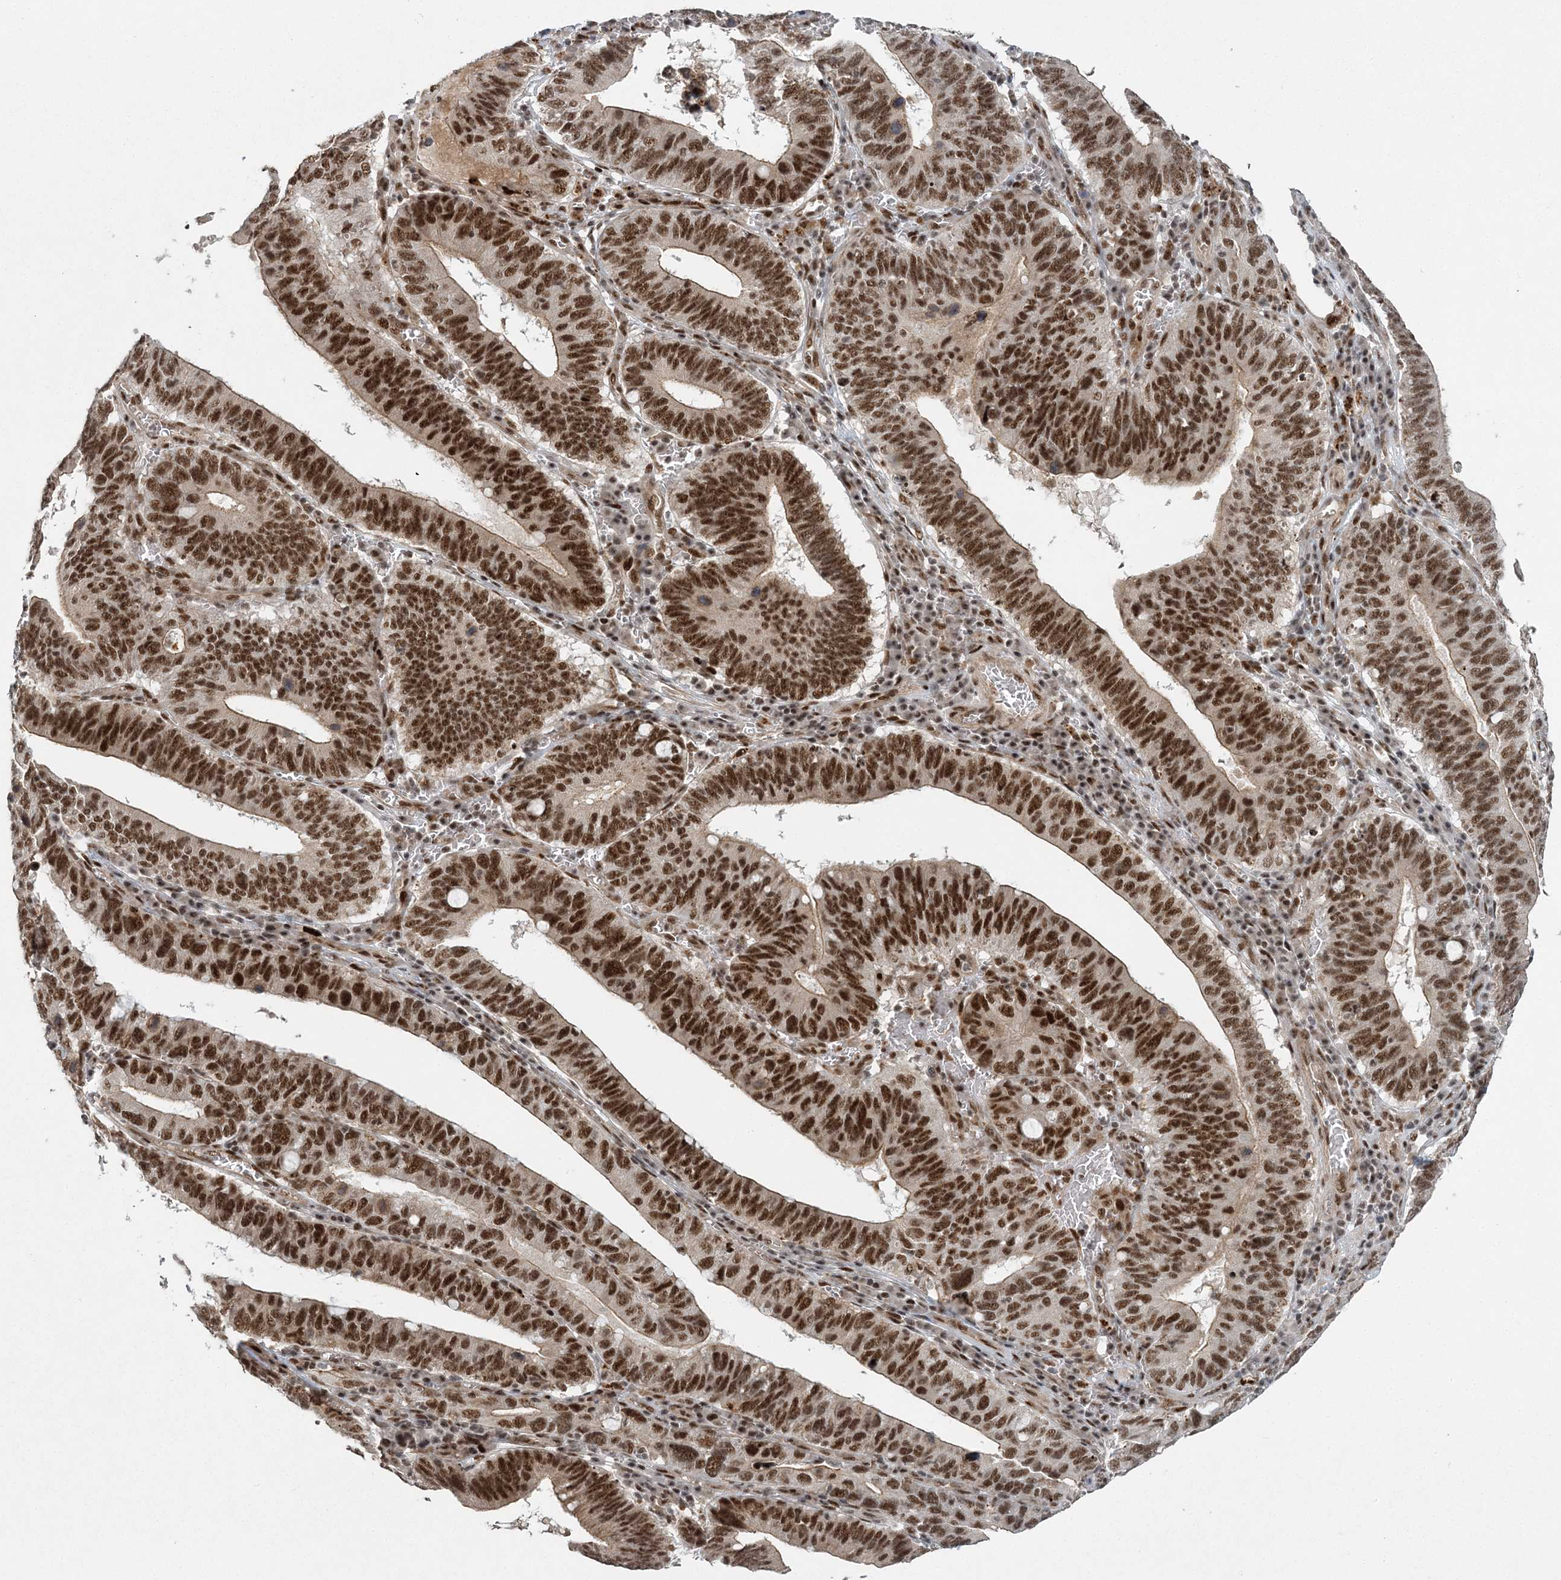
{"staining": {"intensity": "strong", "quantity": ">75%", "location": "nuclear"}, "tissue": "stomach cancer", "cell_type": "Tumor cells", "image_type": "cancer", "snomed": [{"axis": "morphology", "description": "Adenocarcinoma, NOS"}, {"axis": "topography", "description": "Stomach"}, {"axis": "topography", "description": "Gastric cardia"}], "caption": "Stomach cancer (adenocarcinoma) was stained to show a protein in brown. There is high levels of strong nuclear positivity in approximately >75% of tumor cells.", "gene": "CWC22", "patient": {"sex": "male", "age": 59}}